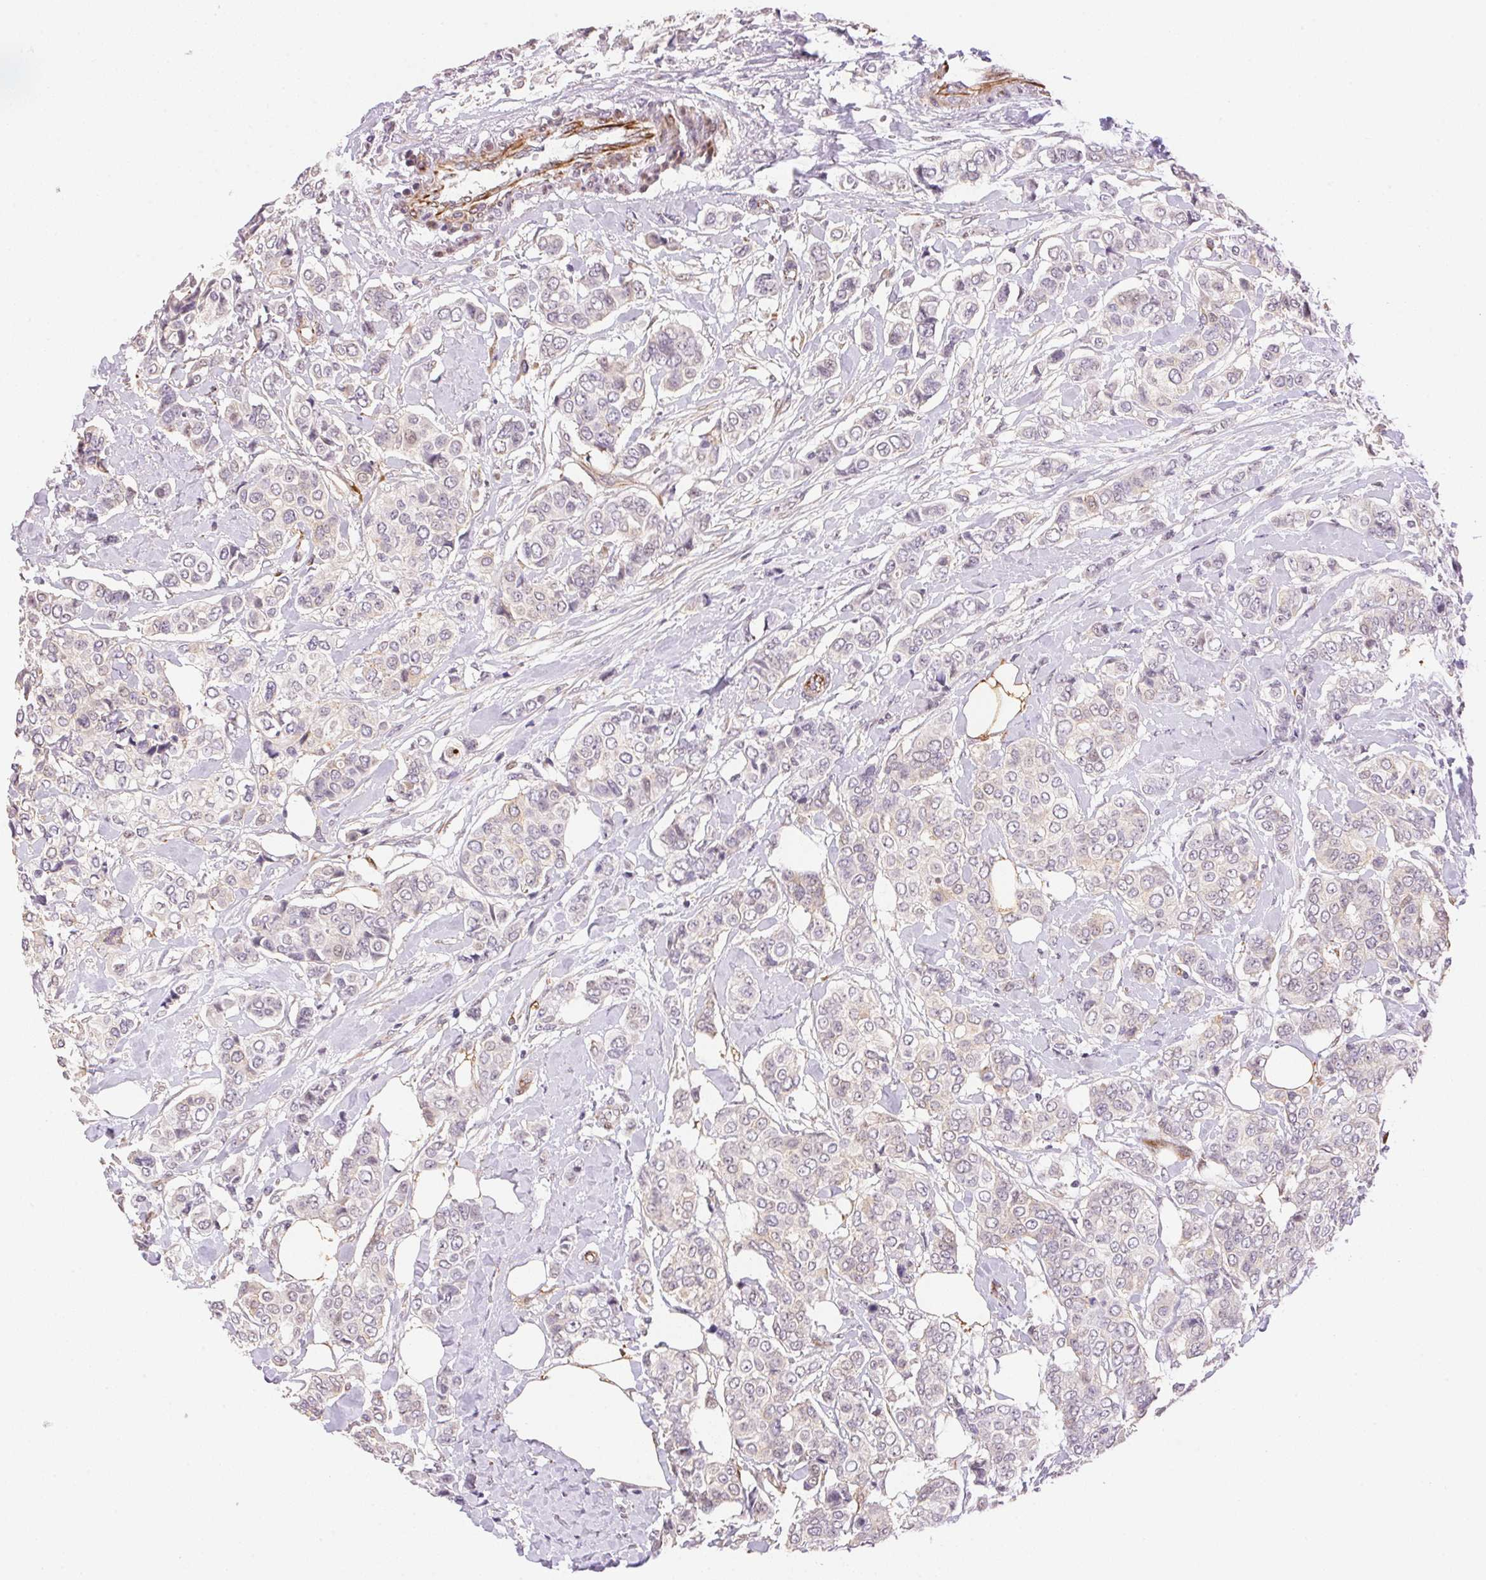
{"staining": {"intensity": "negative", "quantity": "none", "location": "none"}, "tissue": "breast cancer", "cell_type": "Tumor cells", "image_type": "cancer", "snomed": [{"axis": "morphology", "description": "Lobular carcinoma"}, {"axis": "topography", "description": "Breast"}], "caption": "Immunohistochemical staining of breast cancer displays no significant positivity in tumor cells. (DAB (3,3'-diaminobenzidine) IHC visualized using brightfield microscopy, high magnification).", "gene": "GYG2", "patient": {"sex": "female", "age": 51}}